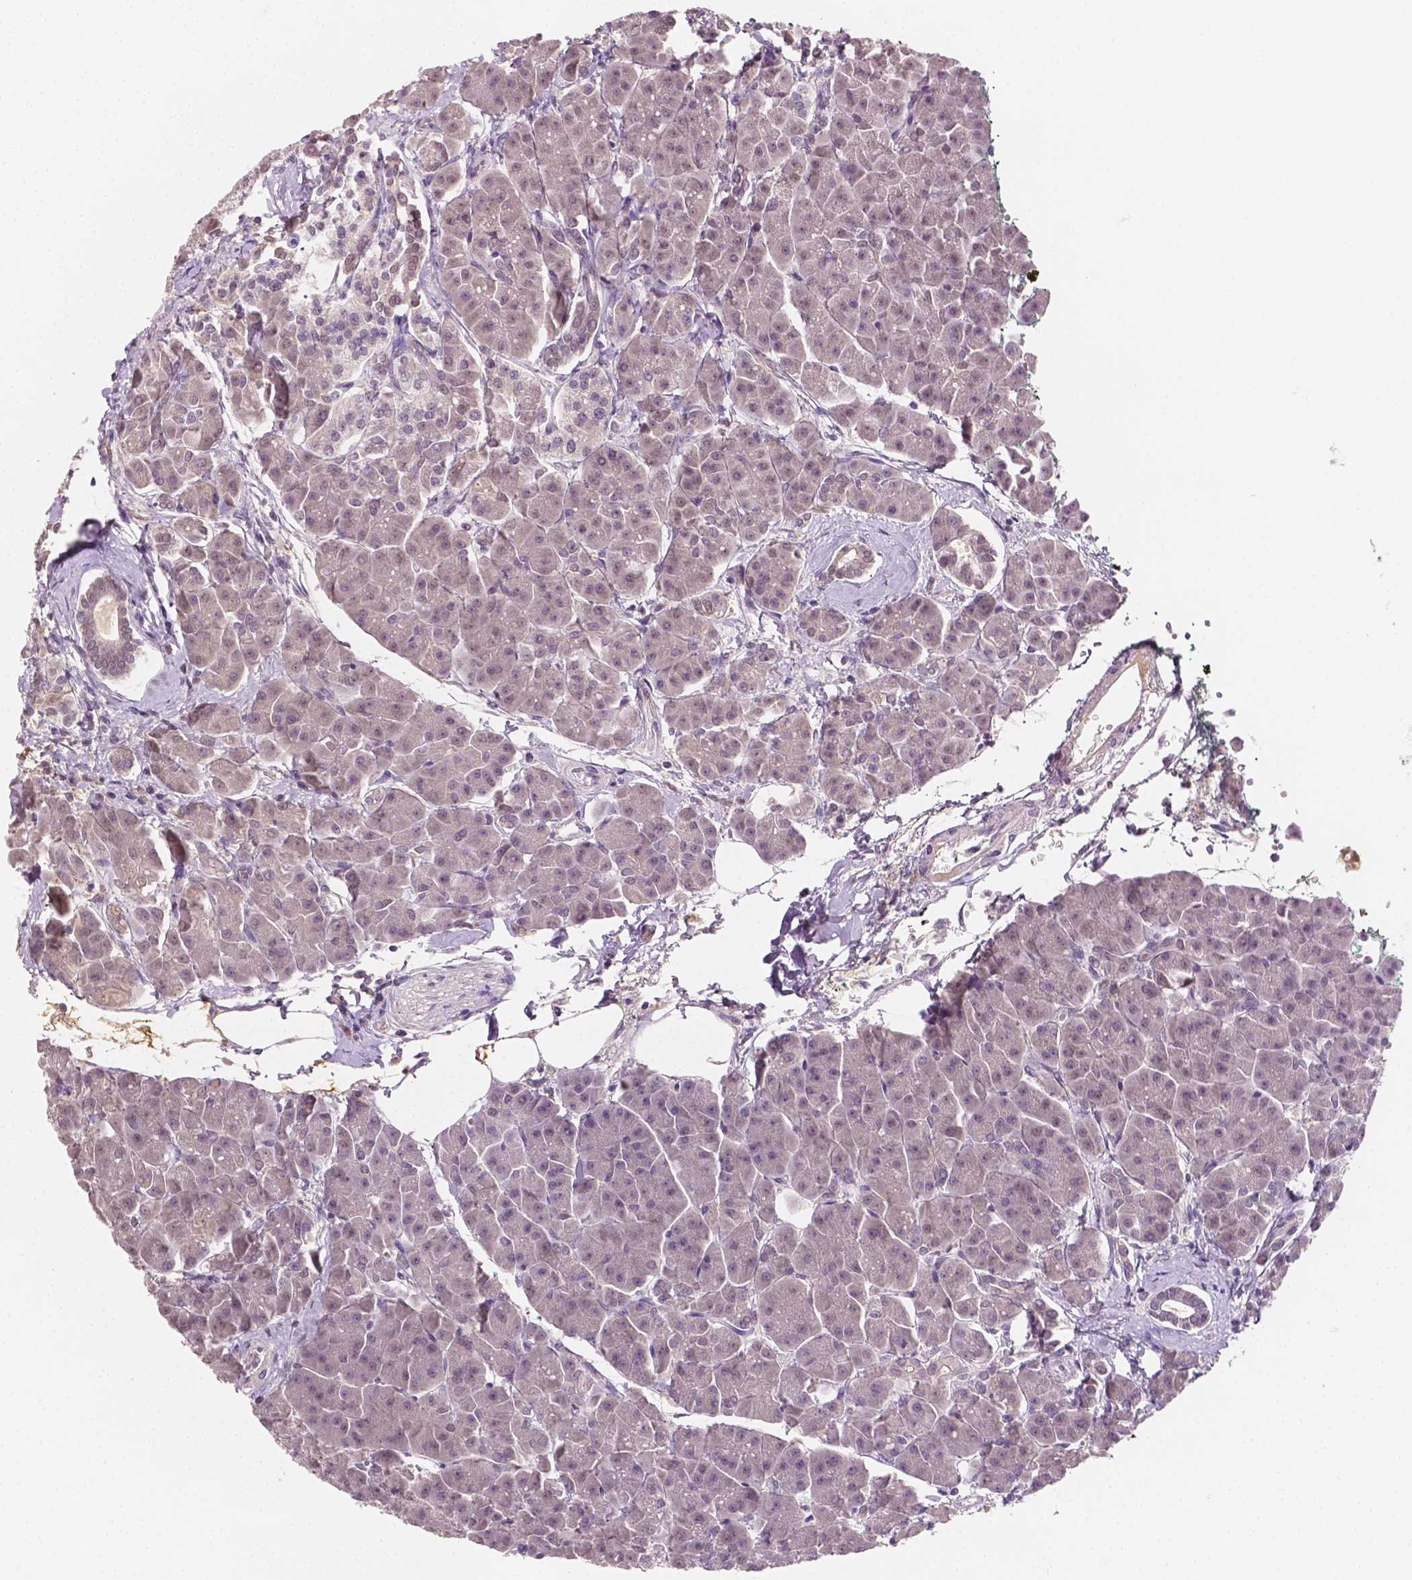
{"staining": {"intensity": "negative", "quantity": "none", "location": "none"}, "tissue": "pancreas", "cell_type": "Exocrine glandular cells", "image_type": "normal", "snomed": [{"axis": "morphology", "description": "Normal tissue, NOS"}, {"axis": "topography", "description": "Adipose tissue"}, {"axis": "topography", "description": "Pancreas"}, {"axis": "topography", "description": "Peripheral nerve tissue"}], "caption": "The histopathology image exhibits no significant staining in exocrine glandular cells of pancreas. The staining is performed using DAB brown chromogen with nuclei counter-stained in using hematoxylin.", "gene": "MROH6", "patient": {"sex": "female", "age": 58}}